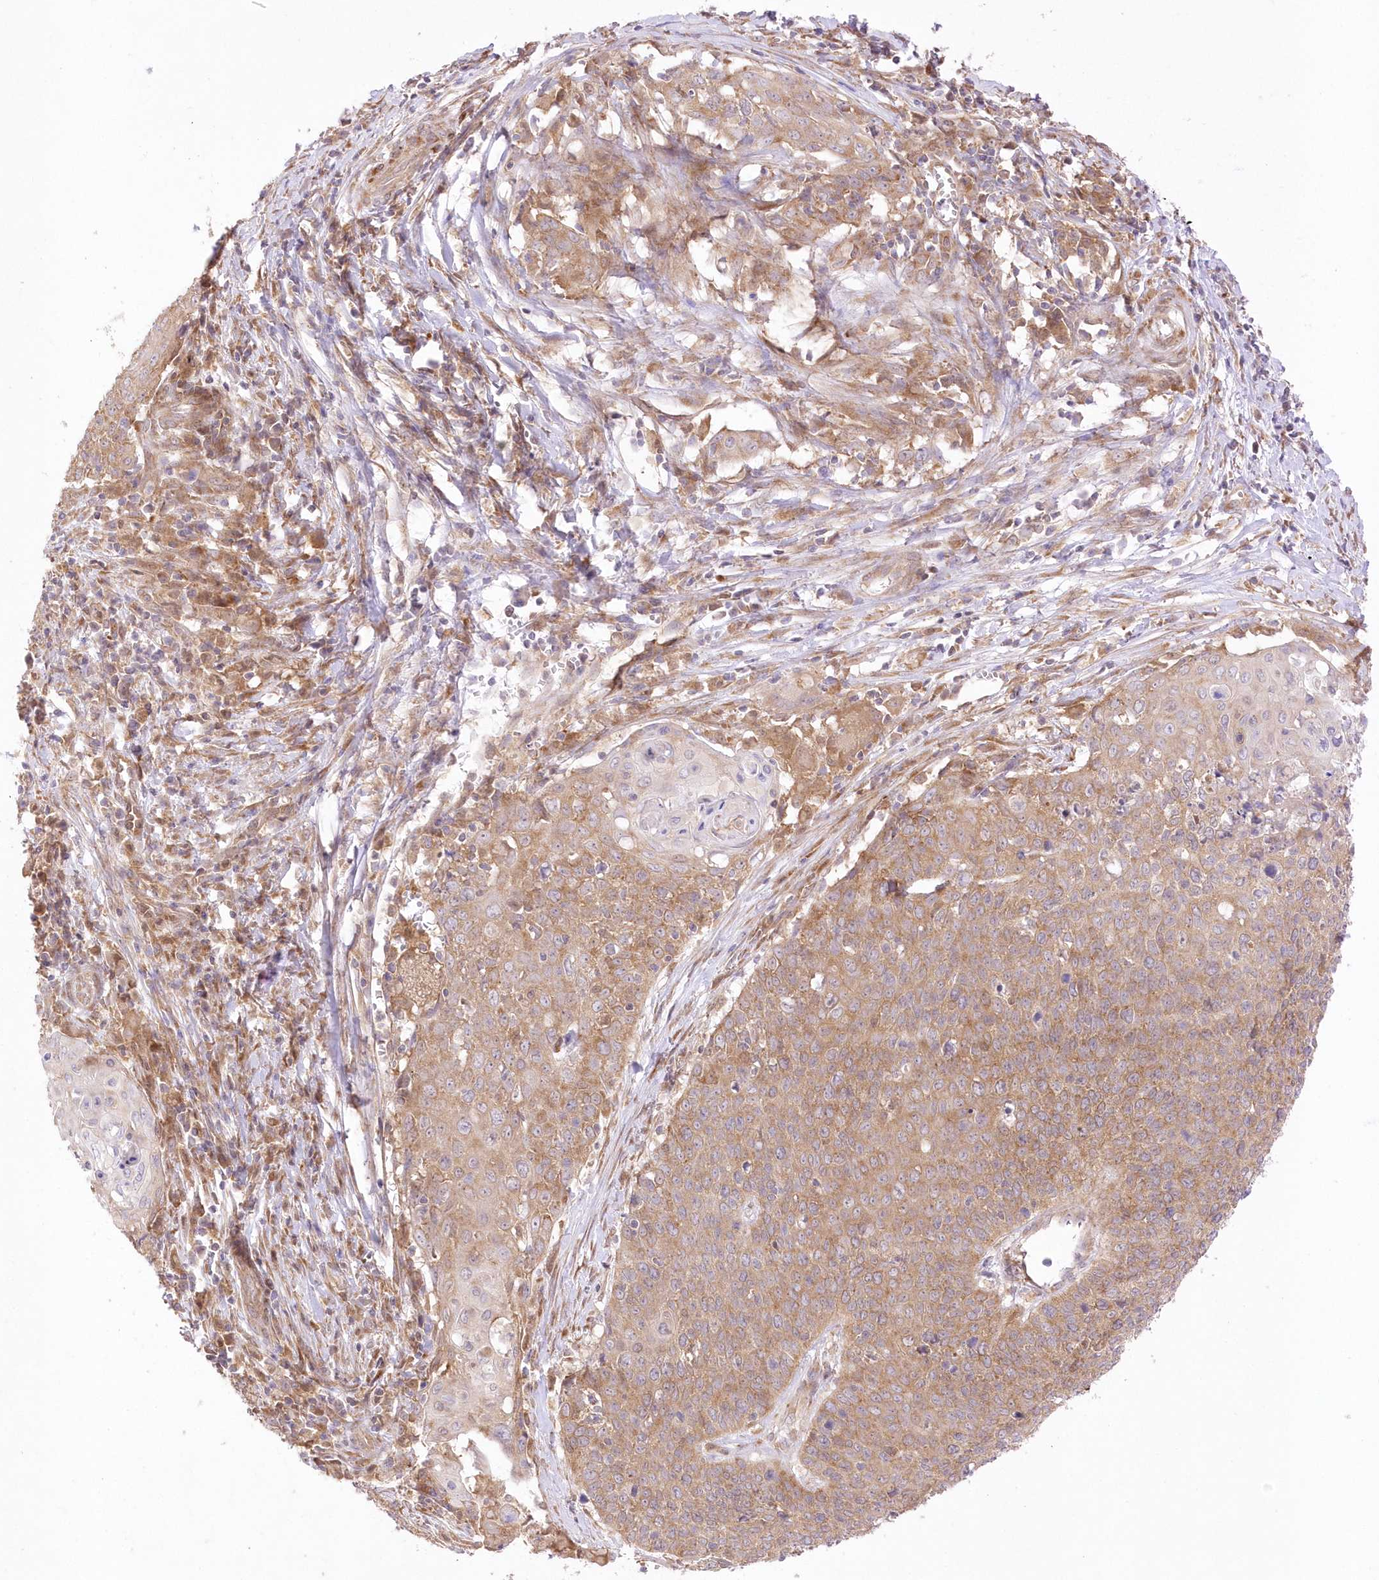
{"staining": {"intensity": "moderate", "quantity": ">75%", "location": "cytoplasmic/membranous"}, "tissue": "cervical cancer", "cell_type": "Tumor cells", "image_type": "cancer", "snomed": [{"axis": "morphology", "description": "Squamous cell carcinoma, NOS"}, {"axis": "topography", "description": "Cervix"}], "caption": "DAB immunohistochemical staining of cervical cancer exhibits moderate cytoplasmic/membranous protein expression in approximately >75% of tumor cells.", "gene": "RNPEP", "patient": {"sex": "female", "age": 39}}